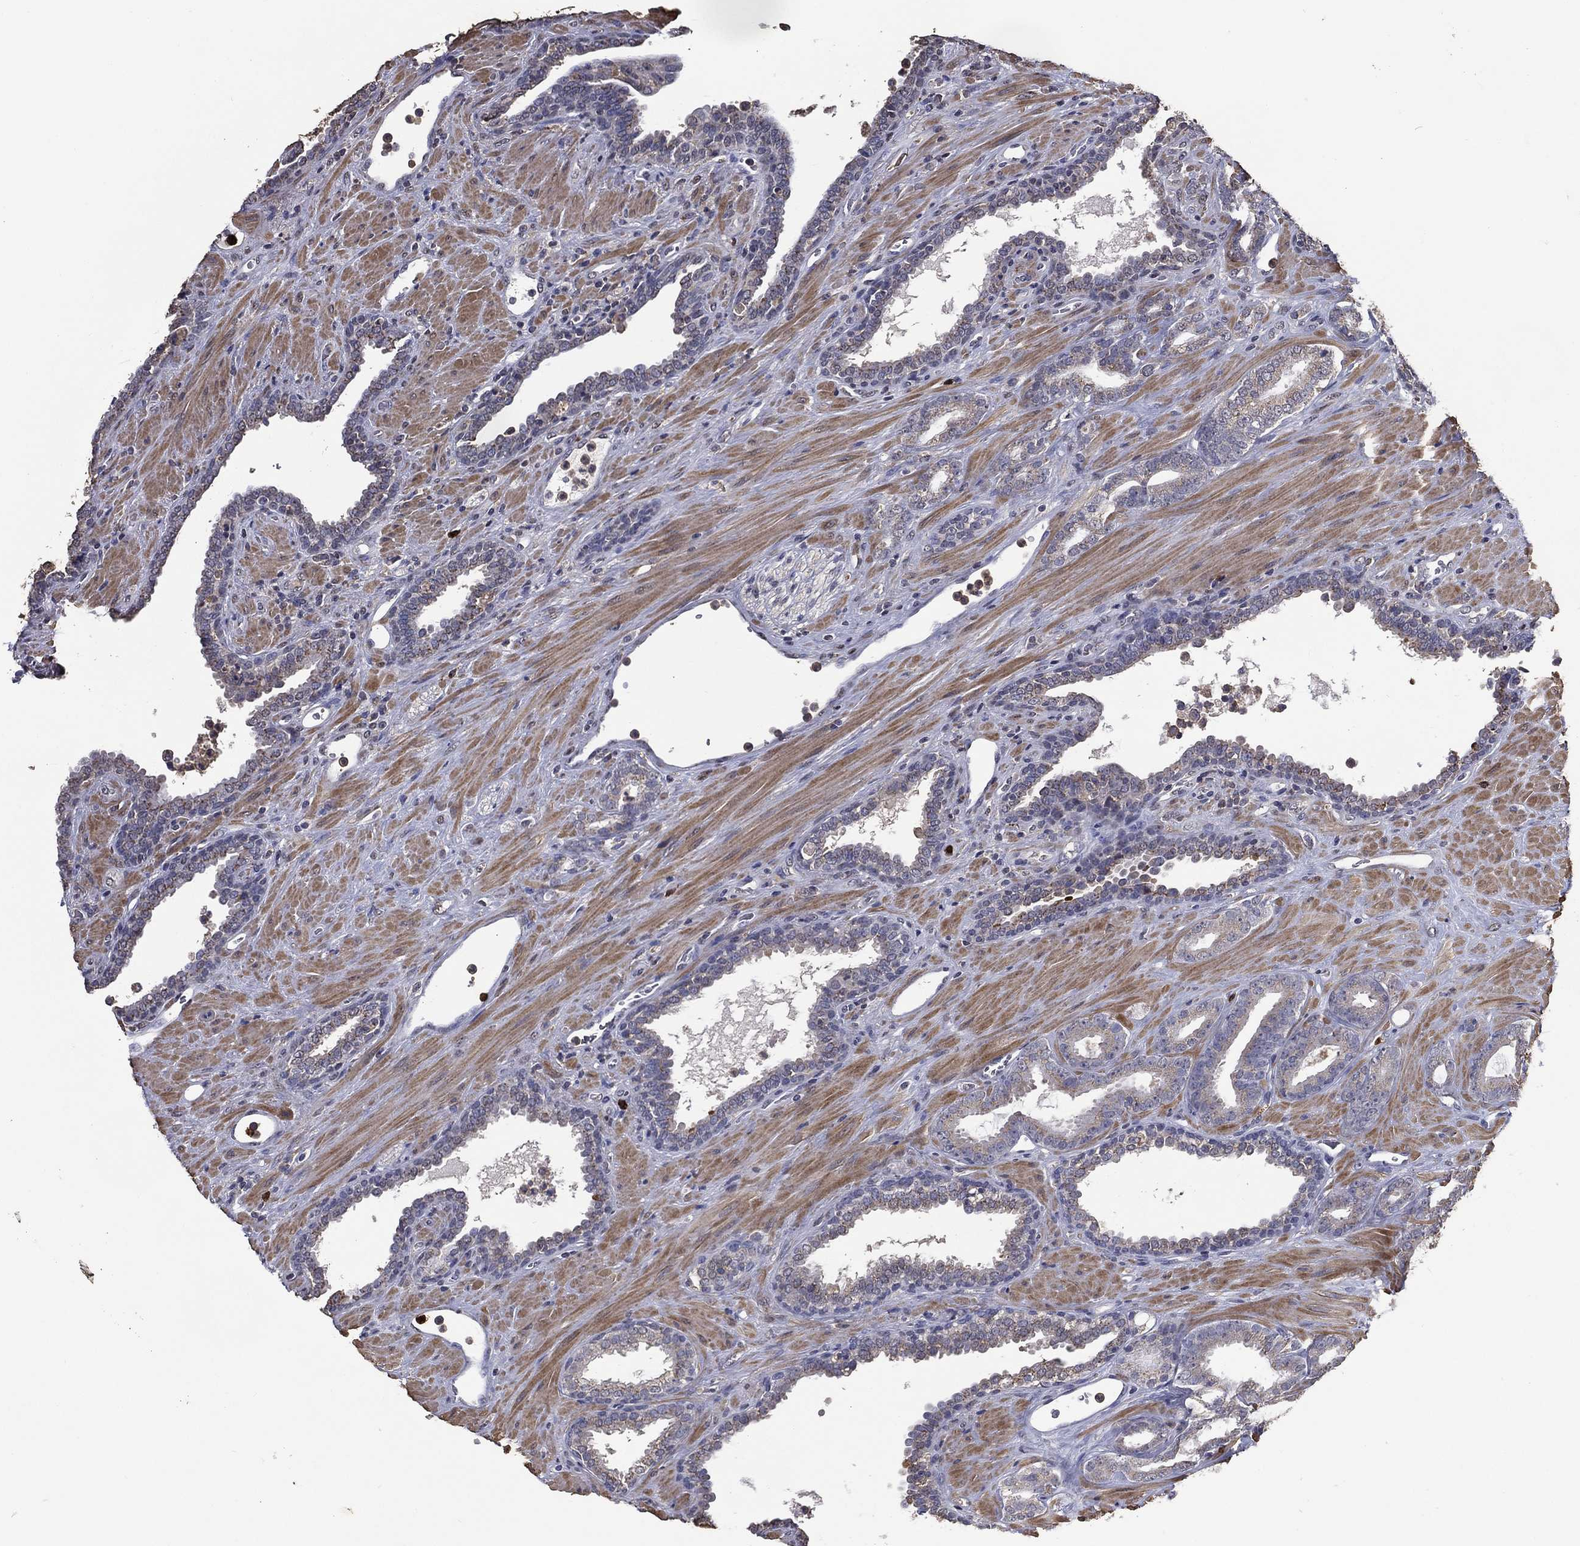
{"staining": {"intensity": "weak", "quantity": "<25%", "location": "cytoplasmic/membranous"}, "tissue": "prostate cancer", "cell_type": "Tumor cells", "image_type": "cancer", "snomed": [{"axis": "morphology", "description": "Adenocarcinoma, Low grade"}, {"axis": "topography", "description": "Prostate"}], "caption": "Immunohistochemical staining of human prostate cancer exhibits no significant staining in tumor cells.", "gene": "GPR183", "patient": {"sex": "male", "age": 61}}